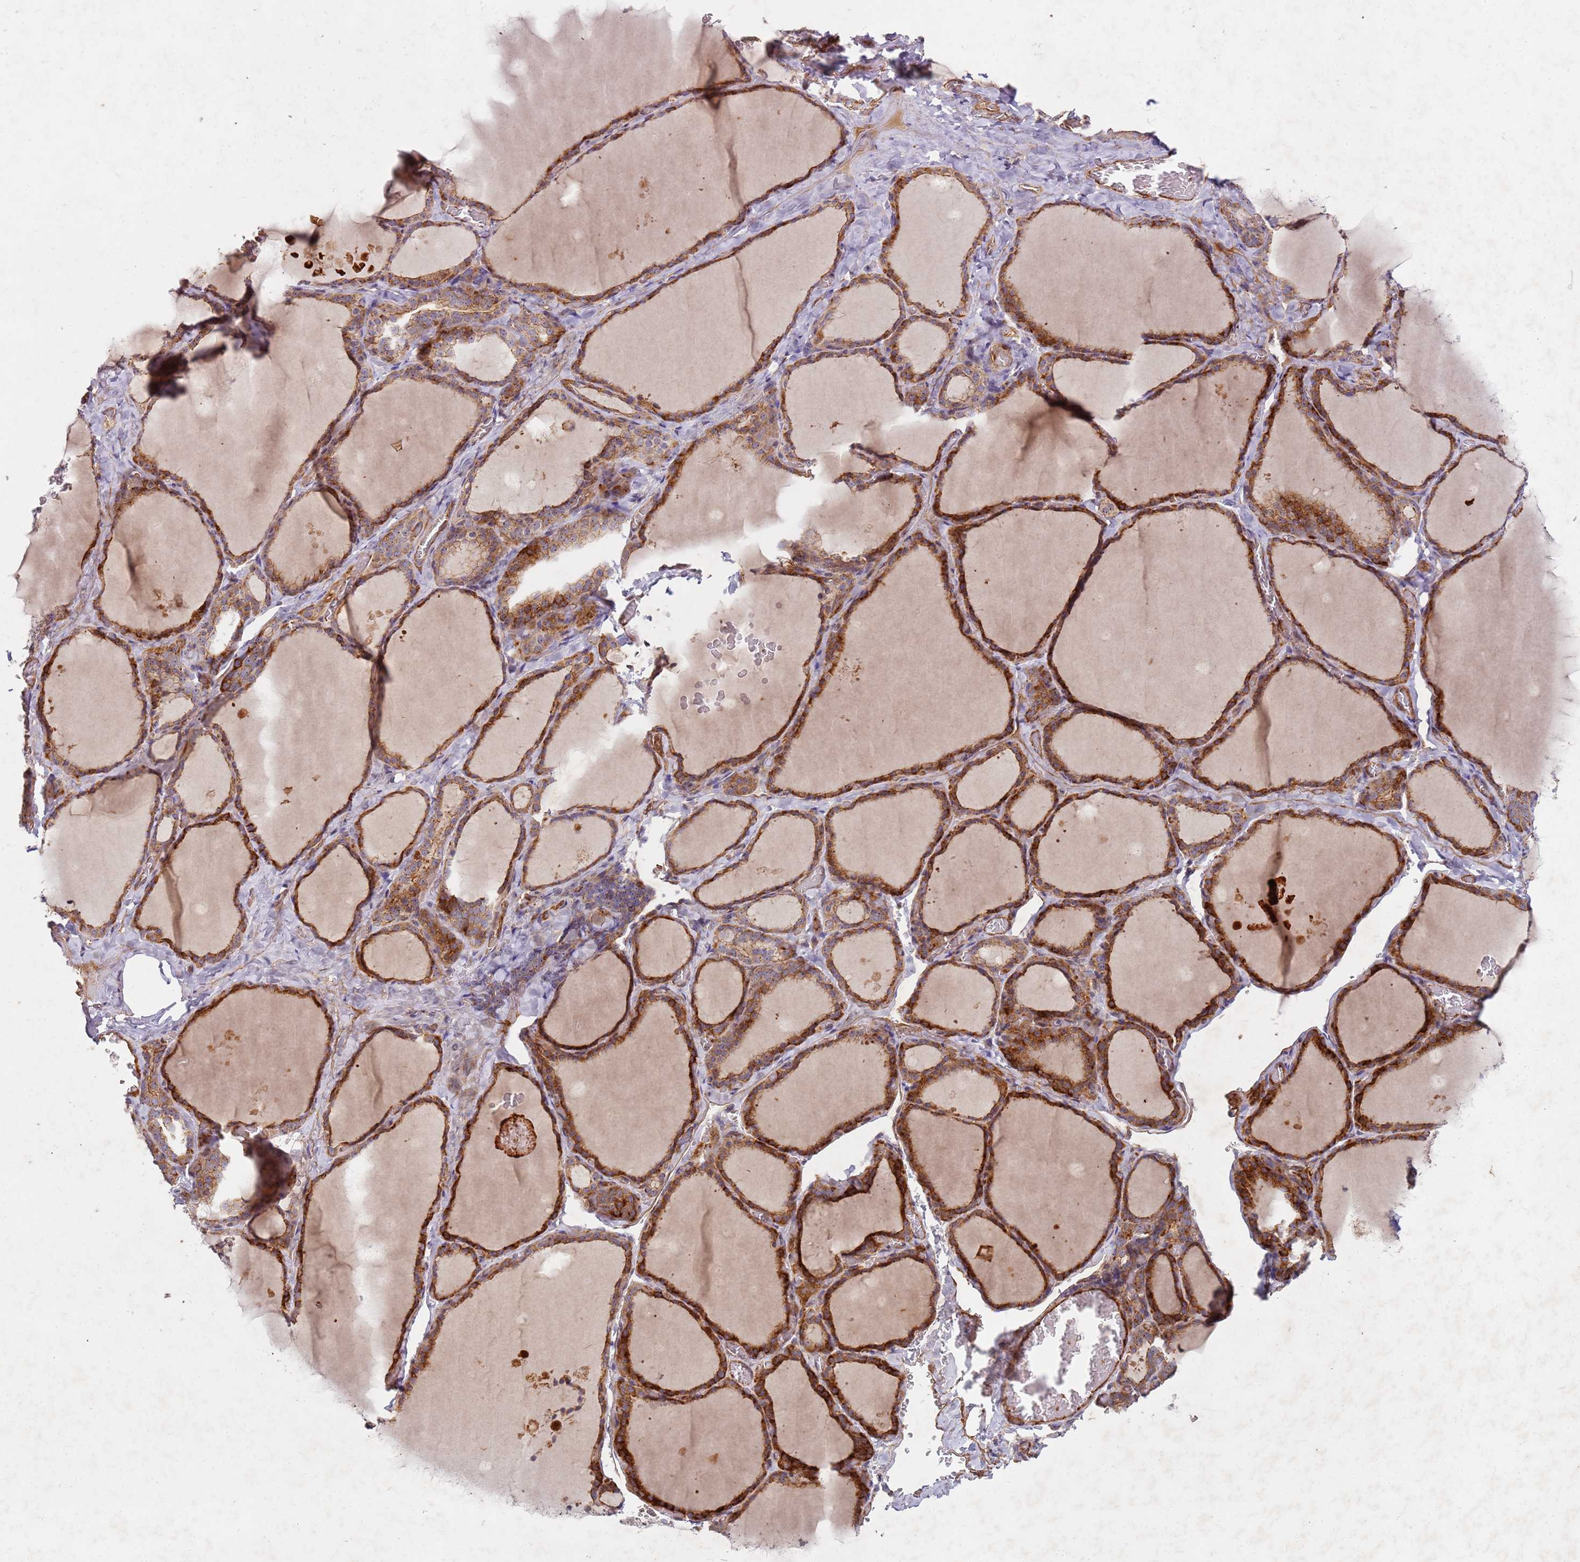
{"staining": {"intensity": "strong", "quantity": ">75%", "location": "cytoplasmic/membranous"}, "tissue": "thyroid gland", "cell_type": "Glandular cells", "image_type": "normal", "snomed": [{"axis": "morphology", "description": "Normal tissue, NOS"}, {"axis": "topography", "description": "Thyroid gland"}], "caption": "A brown stain labels strong cytoplasmic/membranous positivity of a protein in glandular cells of benign human thyroid gland. The staining is performed using DAB (3,3'-diaminobenzidine) brown chromogen to label protein expression. The nuclei are counter-stained blue using hematoxylin.", "gene": "C2CD4B", "patient": {"sex": "female", "age": 39}}